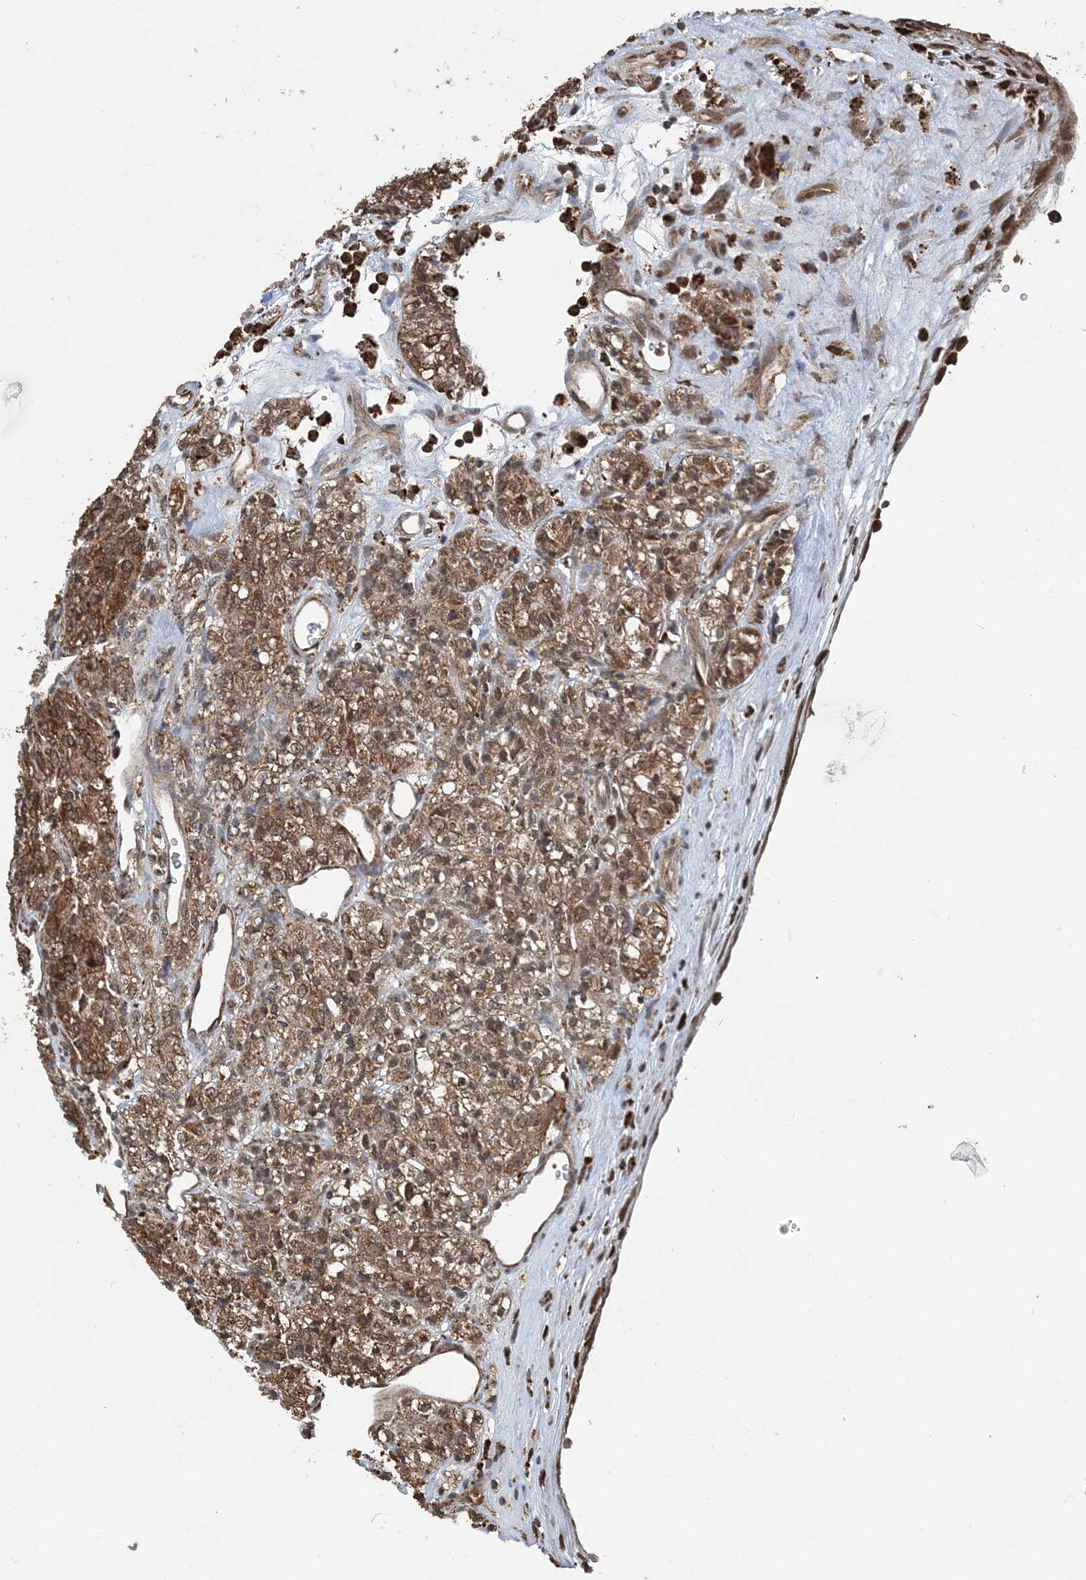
{"staining": {"intensity": "moderate", "quantity": ">75%", "location": "cytoplasmic/membranous"}, "tissue": "renal cancer", "cell_type": "Tumor cells", "image_type": "cancer", "snomed": [{"axis": "morphology", "description": "Adenocarcinoma, NOS"}, {"axis": "topography", "description": "Kidney"}], "caption": "About >75% of tumor cells in human renal cancer show moderate cytoplasmic/membranous protein expression as visualized by brown immunohistochemical staining.", "gene": "PCBP1", "patient": {"sex": "male", "age": 77}}